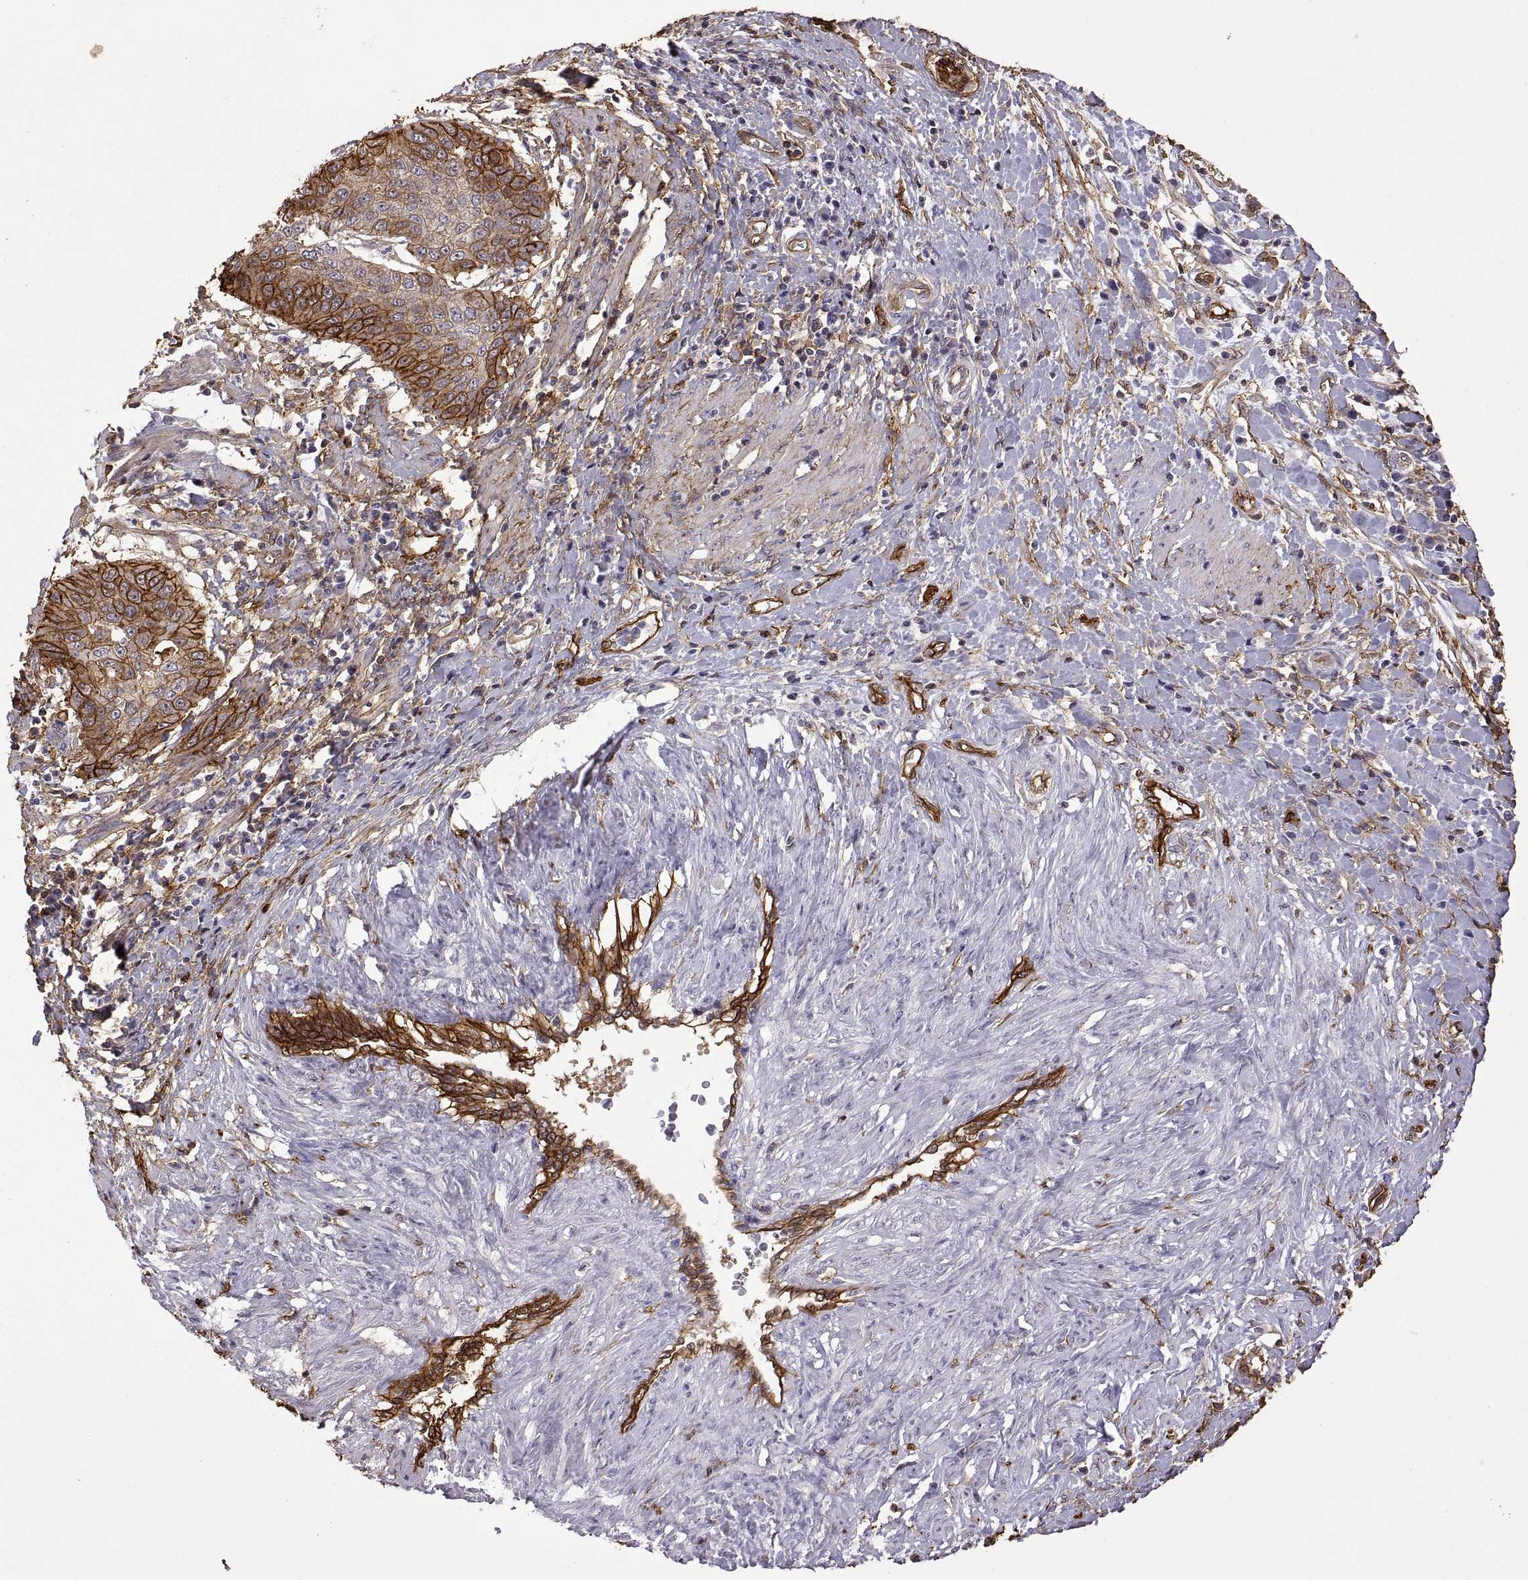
{"staining": {"intensity": "strong", "quantity": ">75%", "location": "cytoplasmic/membranous"}, "tissue": "cervical cancer", "cell_type": "Tumor cells", "image_type": "cancer", "snomed": [{"axis": "morphology", "description": "Squamous cell carcinoma, NOS"}, {"axis": "topography", "description": "Cervix"}], "caption": "Immunohistochemical staining of human cervical cancer (squamous cell carcinoma) shows high levels of strong cytoplasmic/membranous positivity in approximately >75% of tumor cells. The staining was performed using DAB (3,3'-diaminobenzidine) to visualize the protein expression in brown, while the nuclei were stained in blue with hematoxylin (Magnification: 20x).", "gene": "S100A10", "patient": {"sex": "female", "age": 39}}